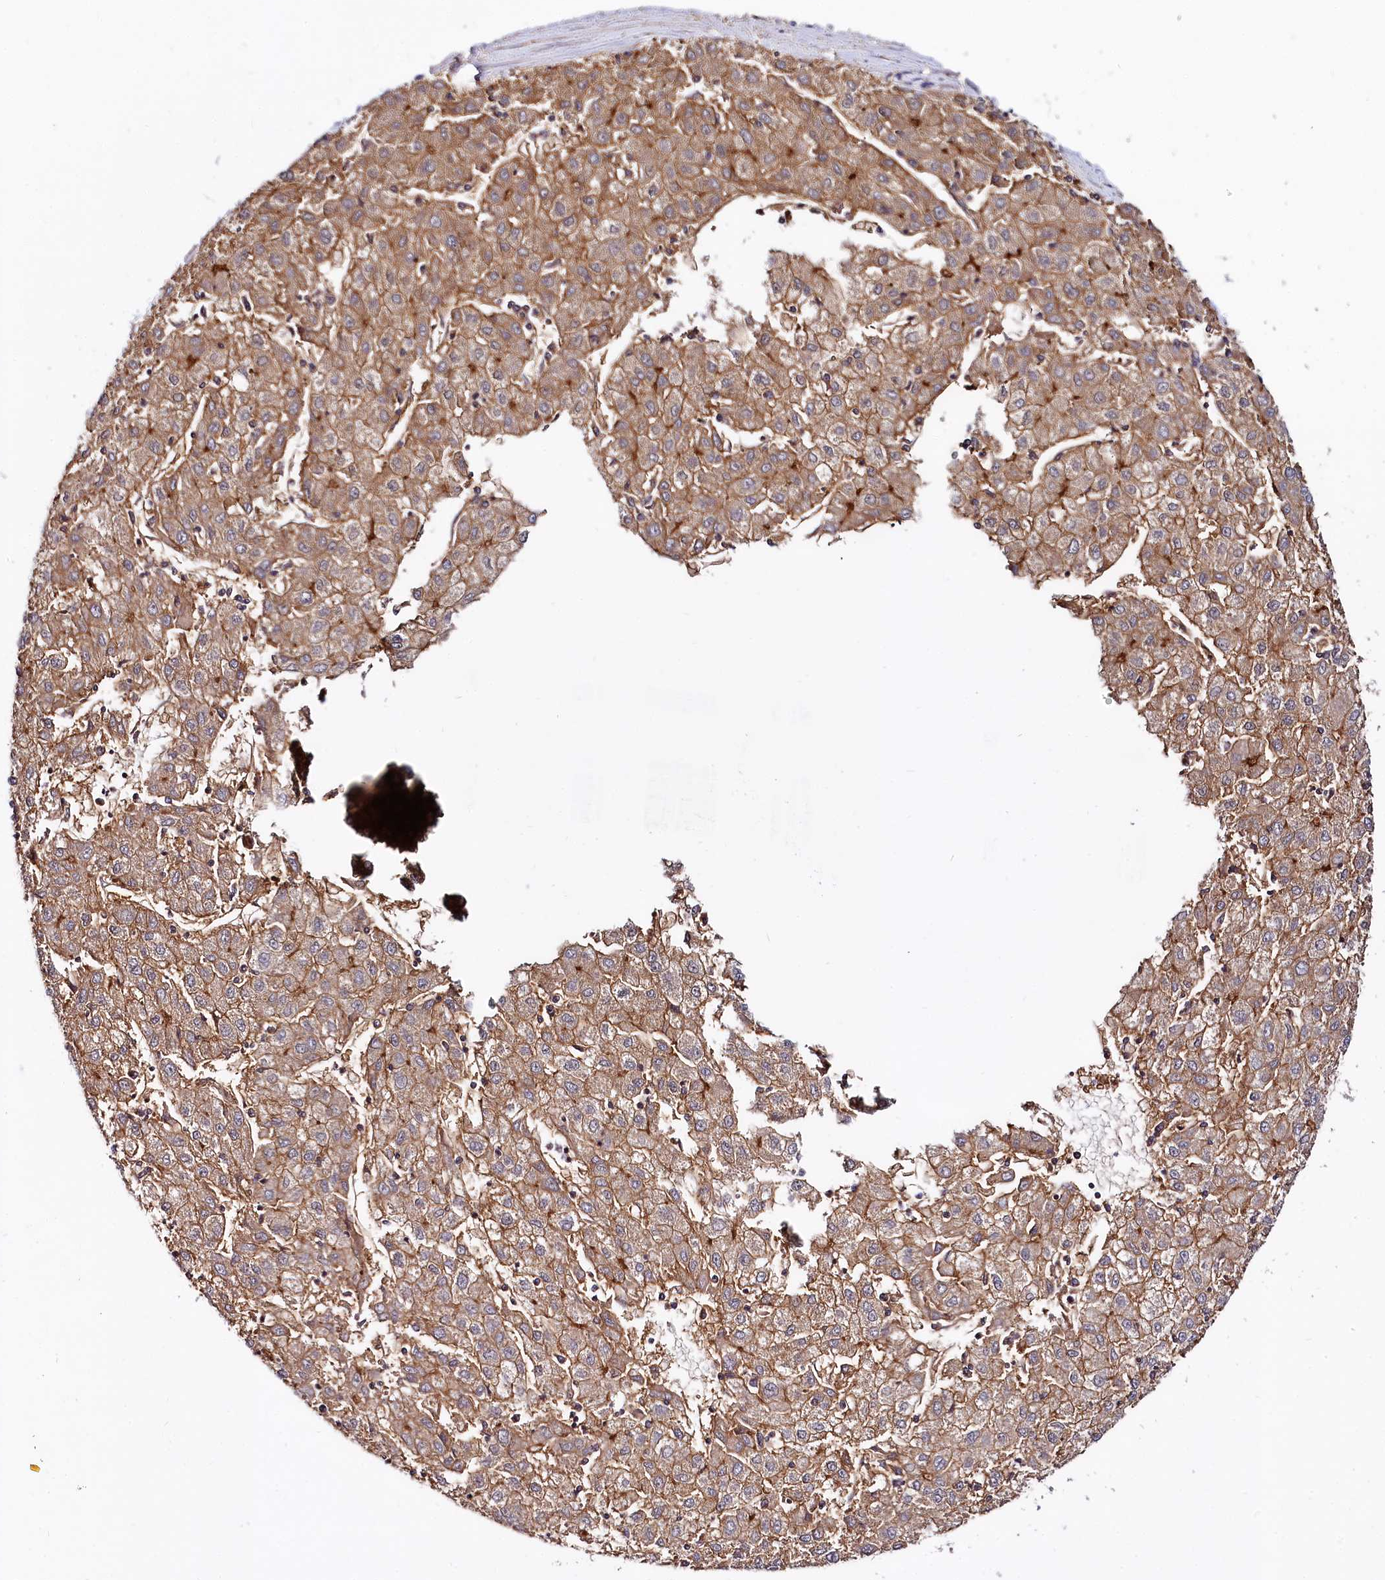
{"staining": {"intensity": "moderate", "quantity": ">75%", "location": "cytoplasmic/membranous"}, "tissue": "liver cancer", "cell_type": "Tumor cells", "image_type": "cancer", "snomed": [{"axis": "morphology", "description": "Carcinoma, Hepatocellular, NOS"}, {"axis": "topography", "description": "Liver"}], "caption": "Protein expression by IHC exhibits moderate cytoplasmic/membranous staining in approximately >75% of tumor cells in hepatocellular carcinoma (liver). The protein is stained brown, and the nuclei are stained in blue (DAB IHC with brightfield microscopy, high magnification).", "gene": "ANO6", "patient": {"sex": "male", "age": 72}}